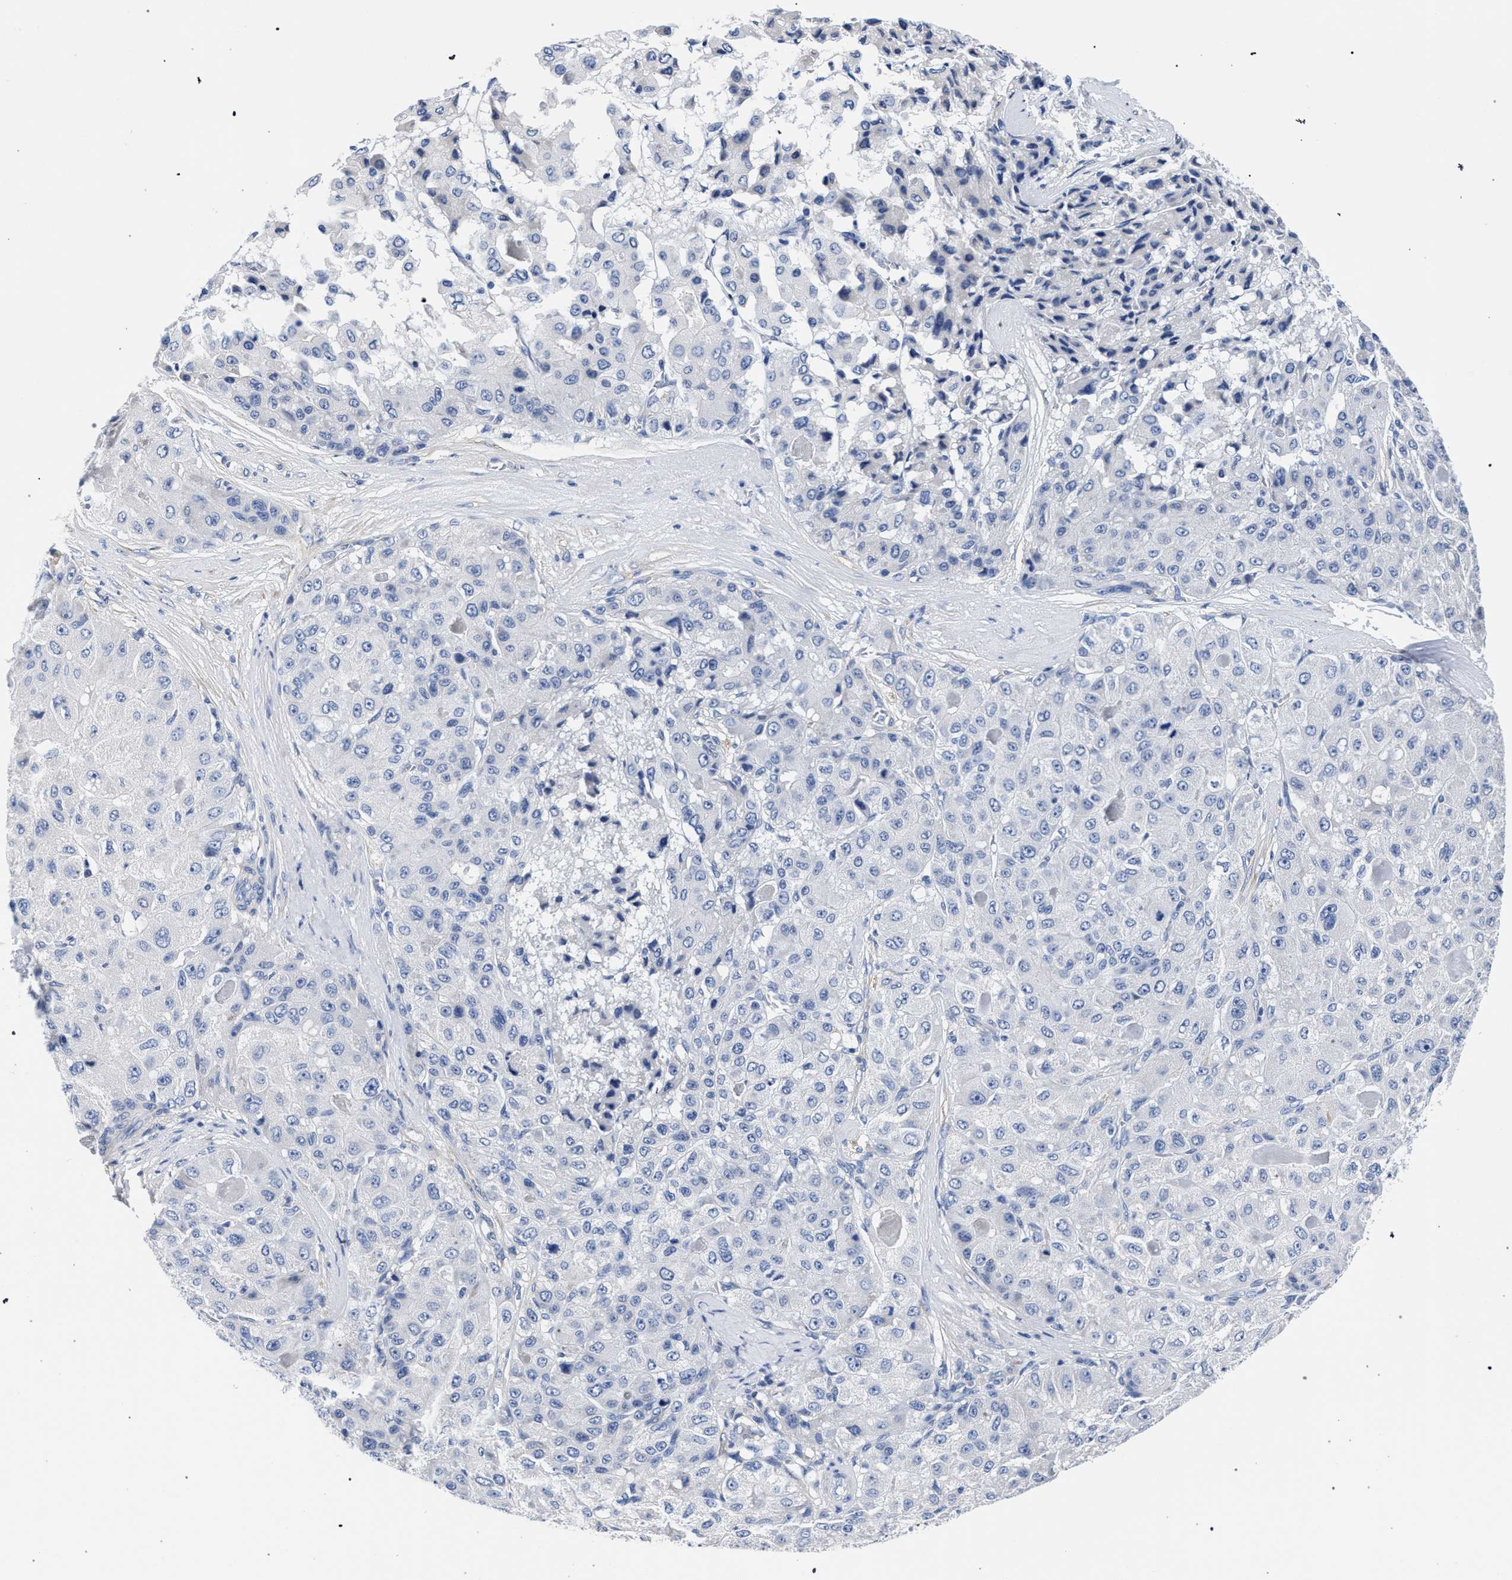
{"staining": {"intensity": "negative", "quantity": "none", "location": "none"}, "tissue": "liver cancer", "cell_type": "Tumor cells", "image_type": "cancer", "snomed": [{"axis": "morphology", "description": "Carcinoma, Hepatocellular, NOS"}, {"axis": "topography", "description": "Liver"}], "caption": "Protein analysis of hepatocellular carcinoma (liver) demonstrates no significant expression in tumor cells. The staining is performed using DAB brown chromogen with nuclei counter-stained in using hematoxylin.", "gene": "AKAP4", "patient": {"sex": "male", "age": 80}}